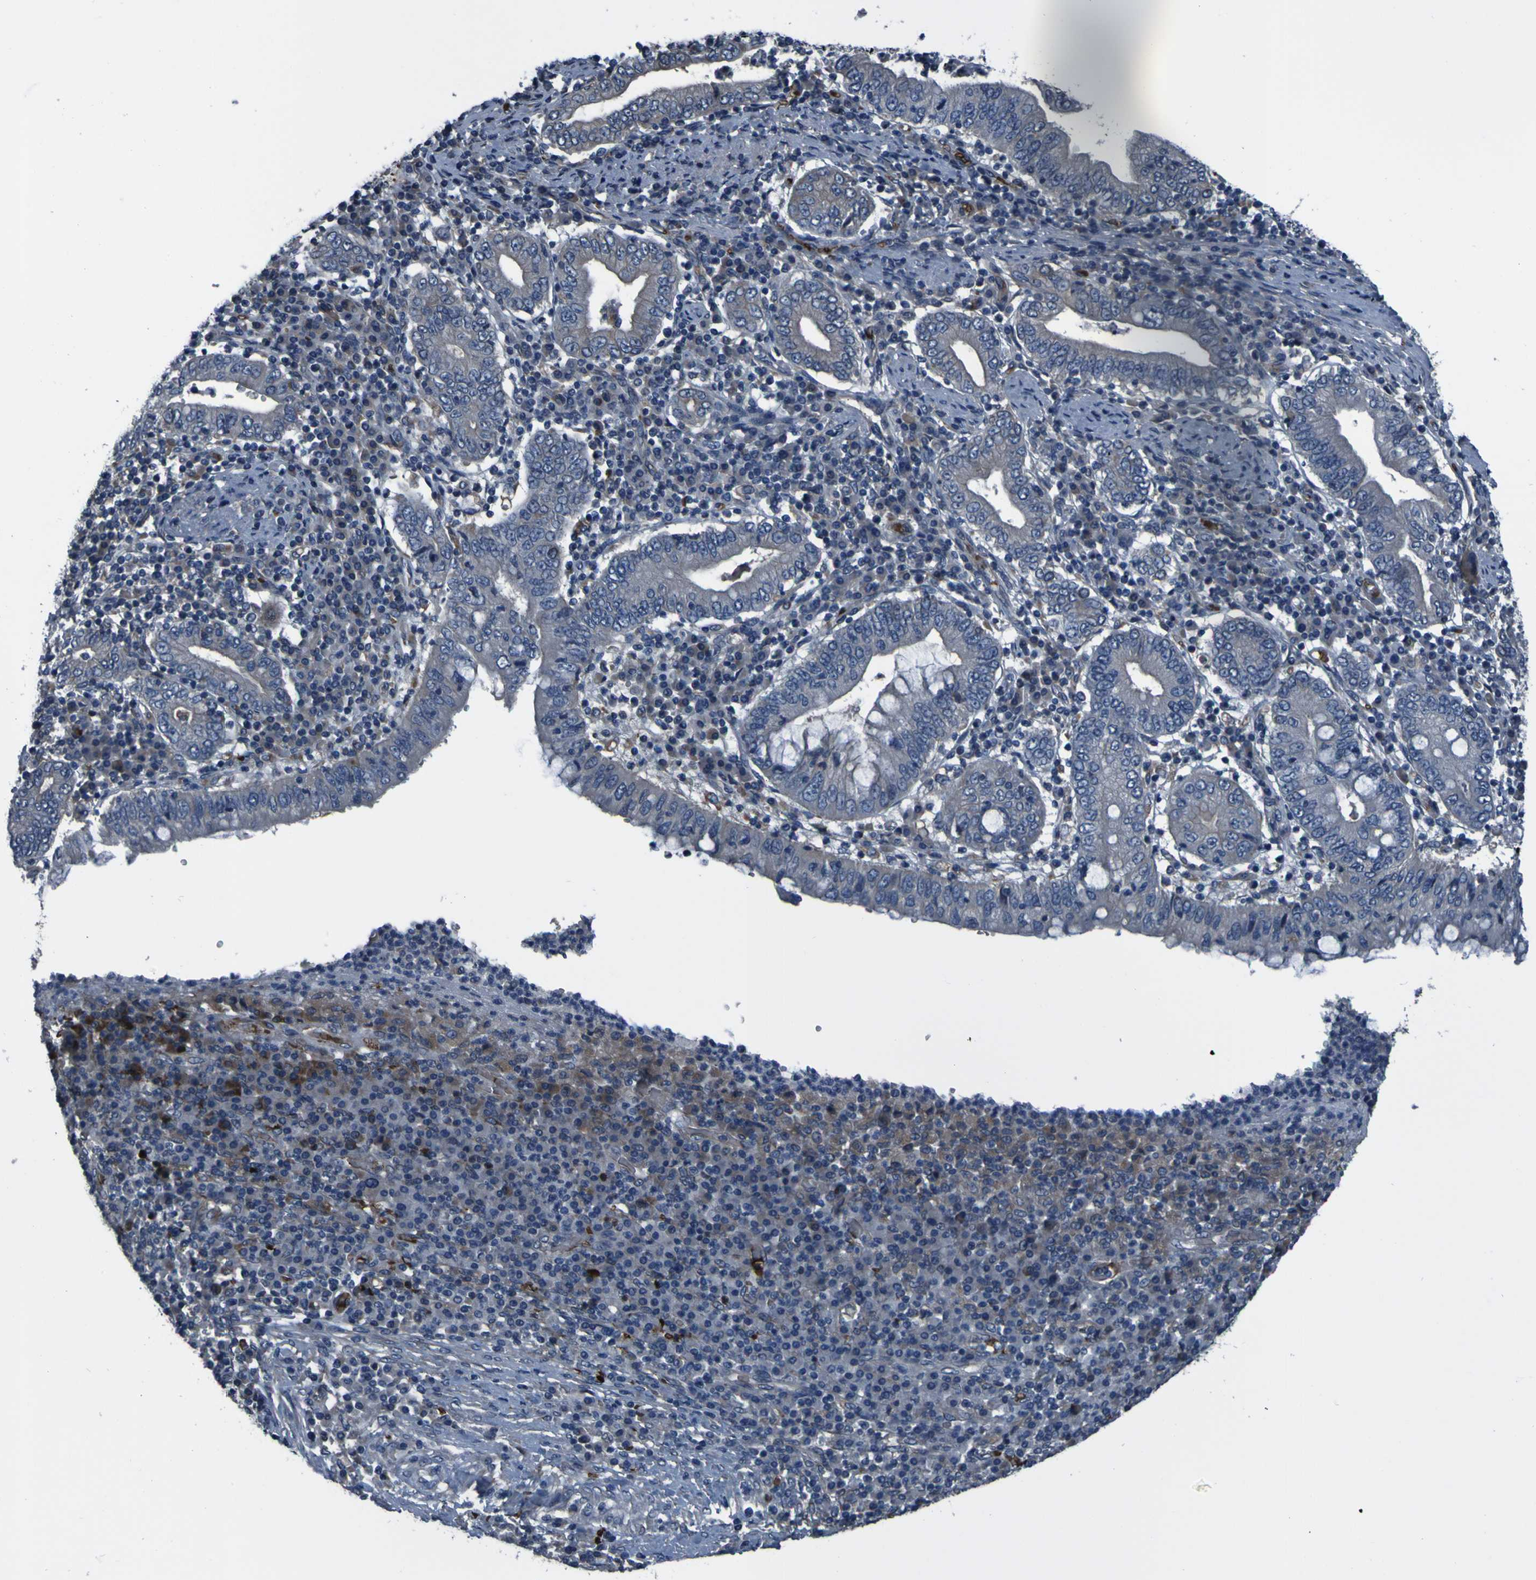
{"staining": {"intensity": "weak", "quantity": "<25%", "location": "cytoplasmic/membranous"}, "tissue": "stomach cancer", "cell_type": "Tumor cells", "image_type": "cancer", "snomed": [{"axis": "morphology", "description": "Normal tissue, NOS"}, {"axis": "morphology", "description": "Adenocarcinoma, NOS"}, {"axis": "topography", "description": "Esophagus"}, {"axis": "topography", "description": "Stomach, upper"}, {"axis": "topography", "description": "Peripheral nerve tissue"}], "caption": "An image of adenocarcinoma (stomach) stained for a protein displays no brown staining in tumor cells. (Brightfield microscopy of DAB immunohistochemistry (IHC) at high magnification).", "gene": "GRAMD1A", "patient": {"sex": "male", "age": 62}}